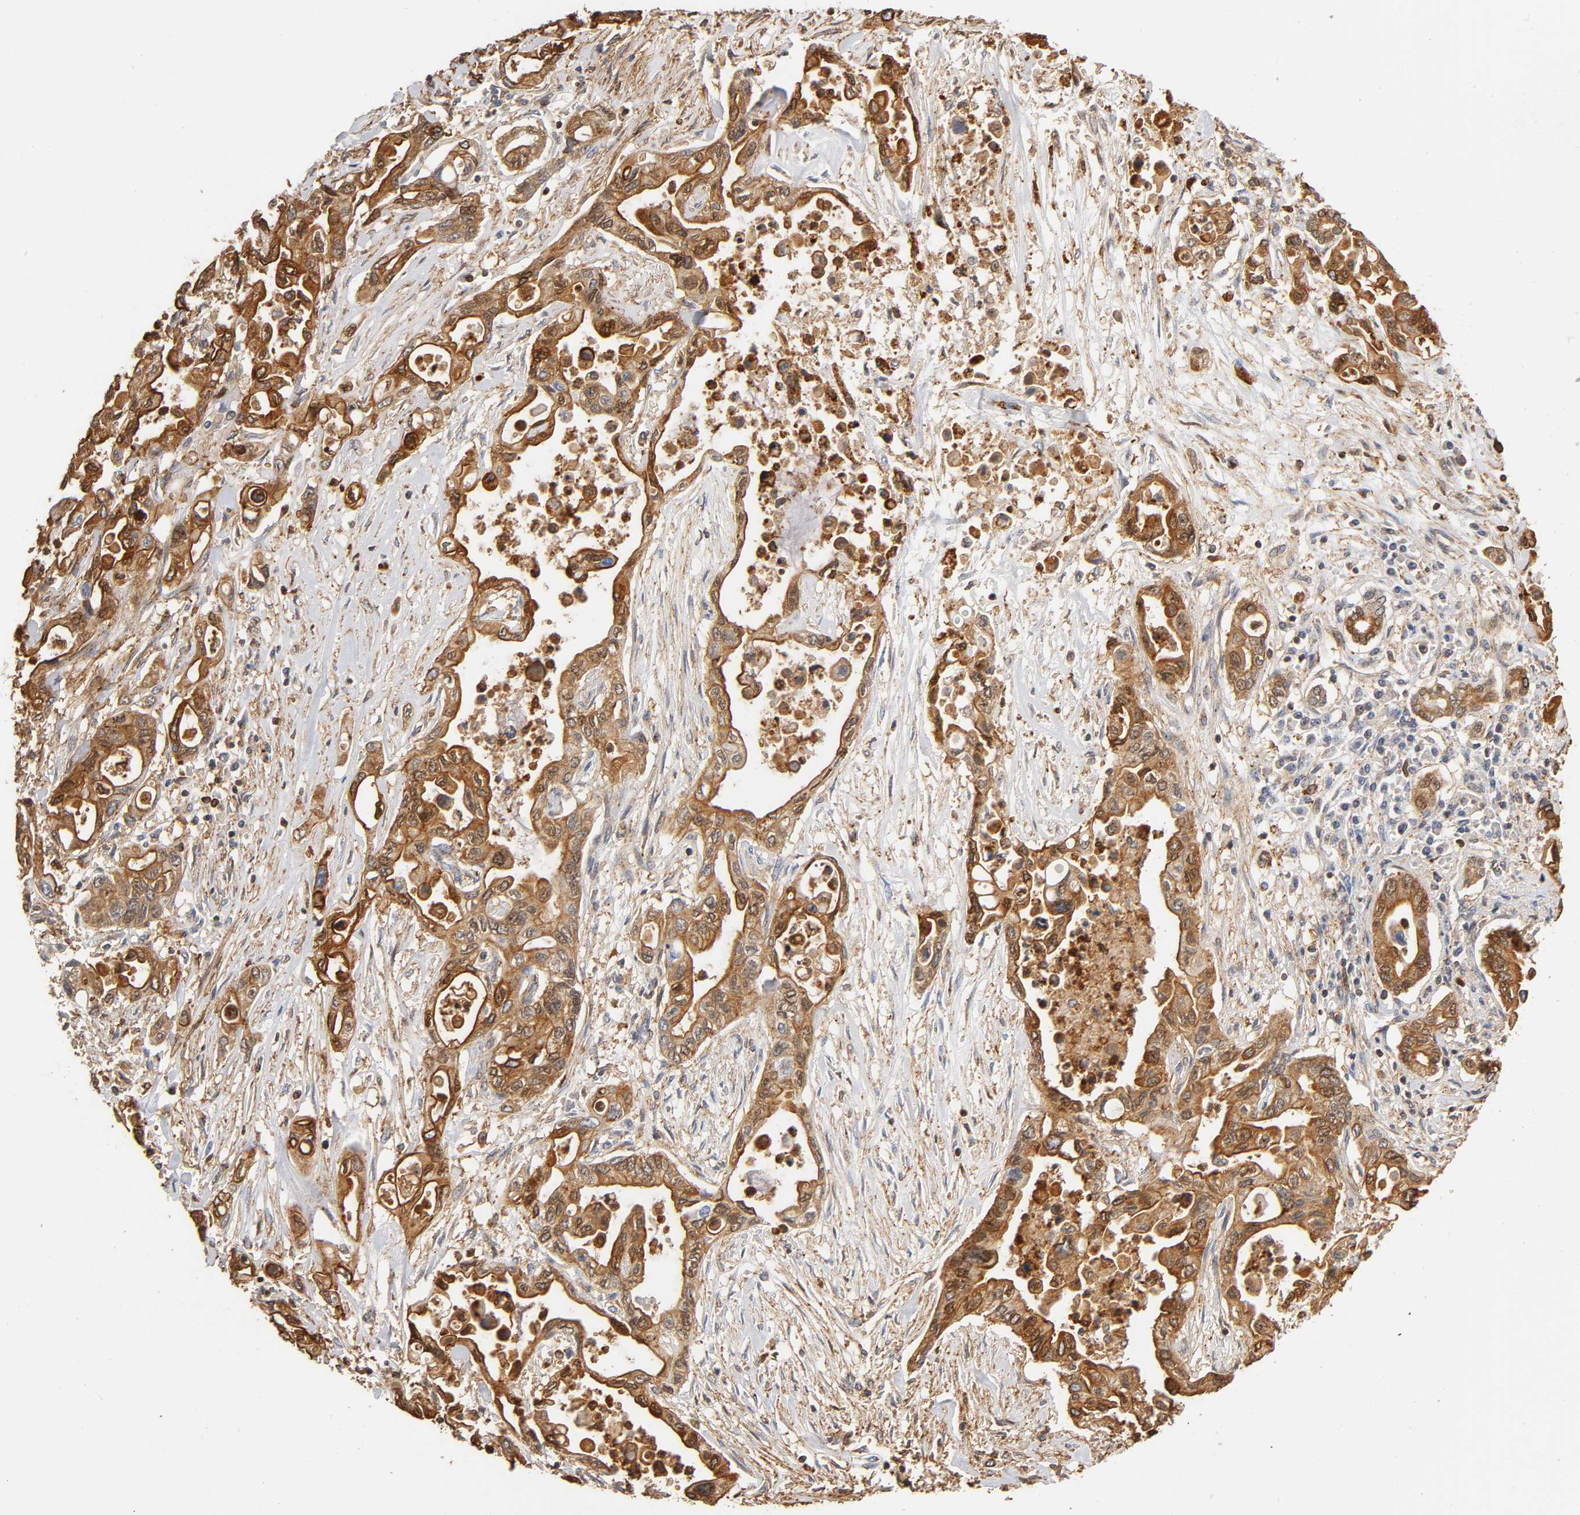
{"staining": {"intensity": "moderate", "quantity": ">75%", "location": "cytoplasmic/membranous,nuclear"}, "tissue": "pancreatic cancer", "cell_type": "Tumor cells", "image_type": "cancer", "snomed": [{"axis": "morphology", "description": "Adenocarcinoma, NOS"}, {"axis": "topography", "description": "Pancreas"}], "caption": "Pancreatic adenocarcinoma stained for a protein demonstrates moderate cytoplasmic/membranous and nuclear positivity in tumor cells. (brown staining indicates protein expression, while blue staining denotes nuclei).", "gene": "ANXA11", "patient": {"sex": "female", "age": 57}}